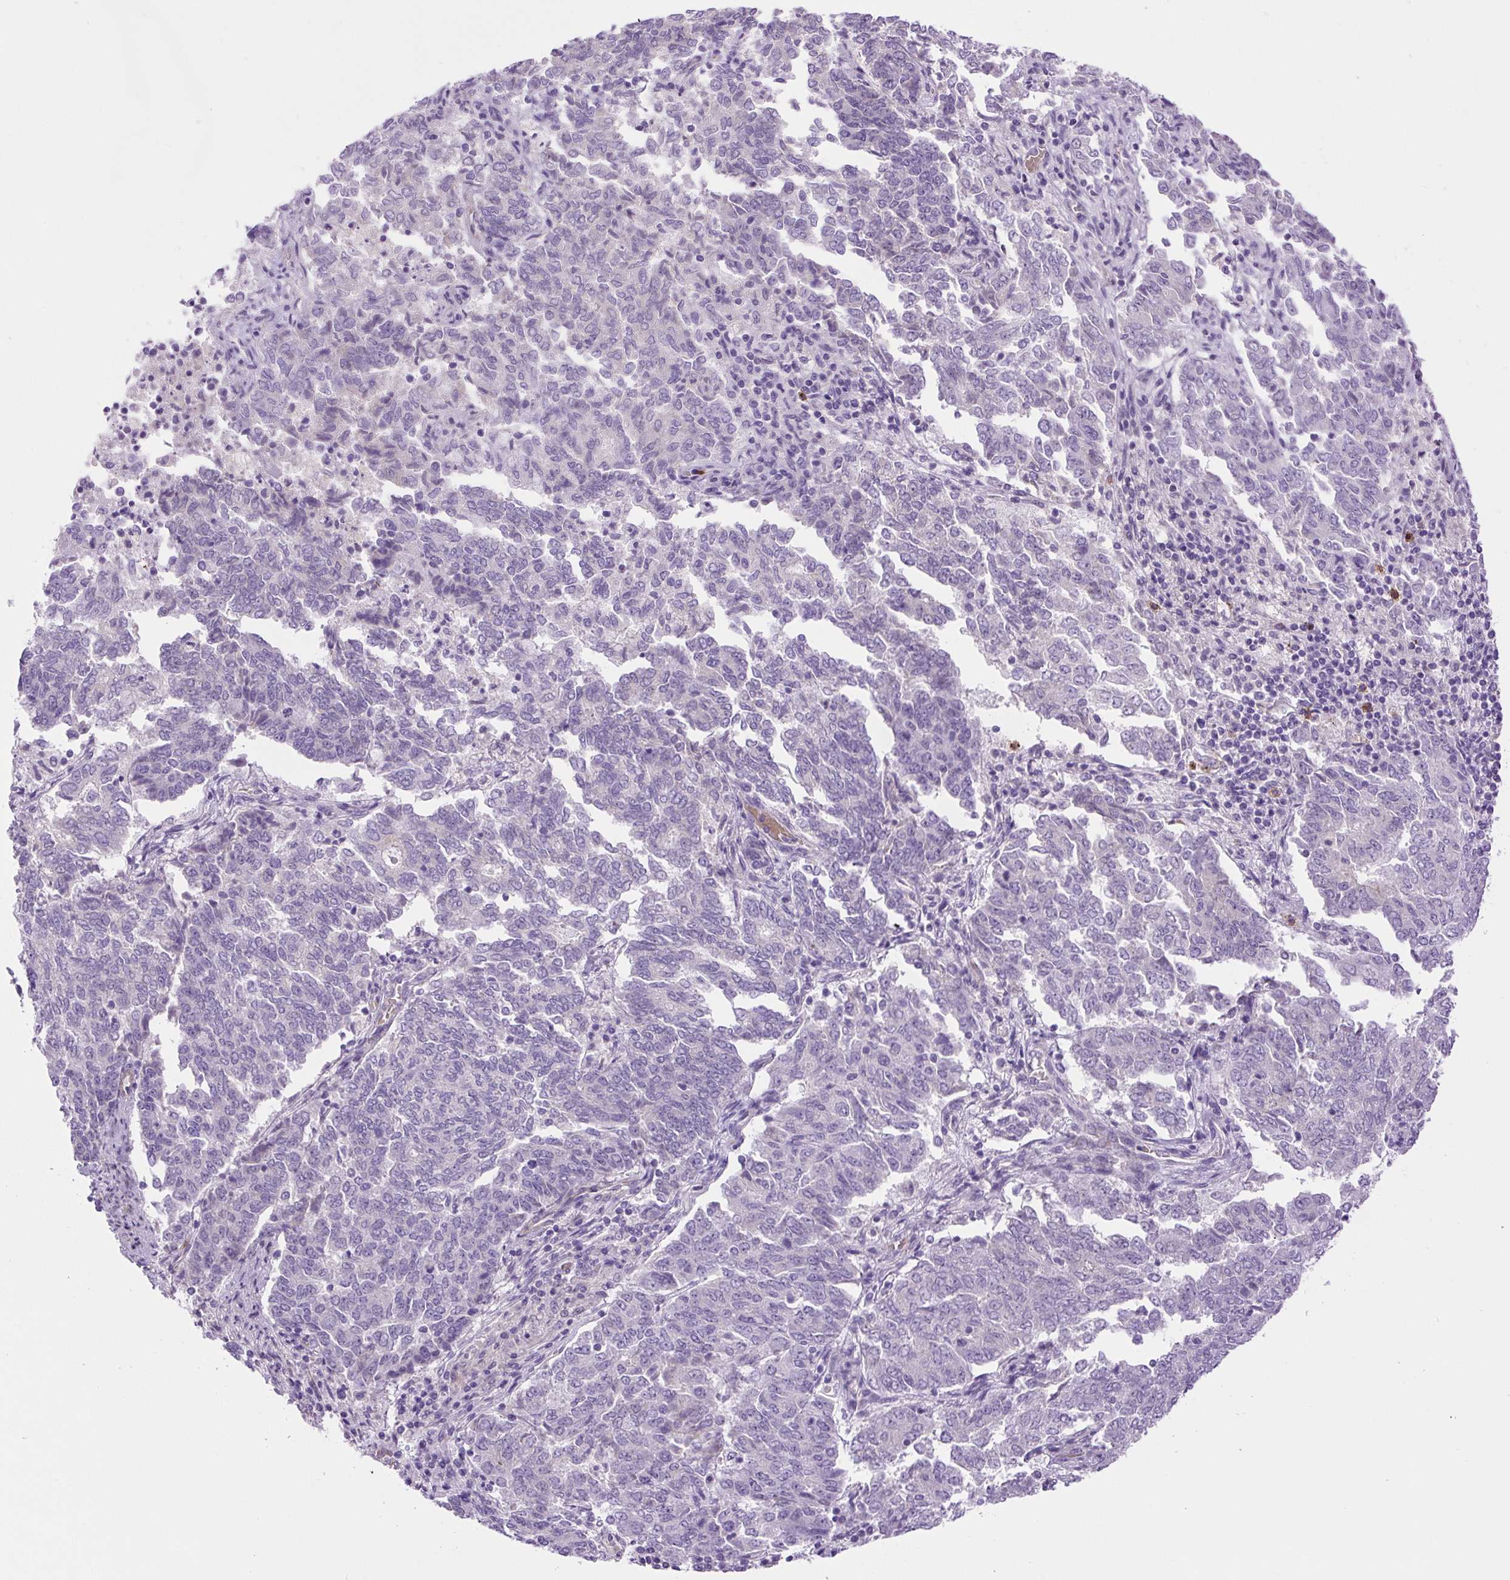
{"staining": {"intensity": "negative", "quantity": "none", "location": "none"}, "tissue": "endometrial cancer", "cell_type": "Tumor cells", "image_type": "cancer", "snomed": [{"axis": "morphology", "description": "Adenocarcinoma, NOS"}, {"axis": "topography", "description": "Endometrium"}], "caption": "An immunohistochemistry (IHC) micrograph of endometrial cancer is shown. There is no staining in tumor cells of endometrial cancer.", "gene": "VWA7", "patient": {"sex": "female", "age": 80}}